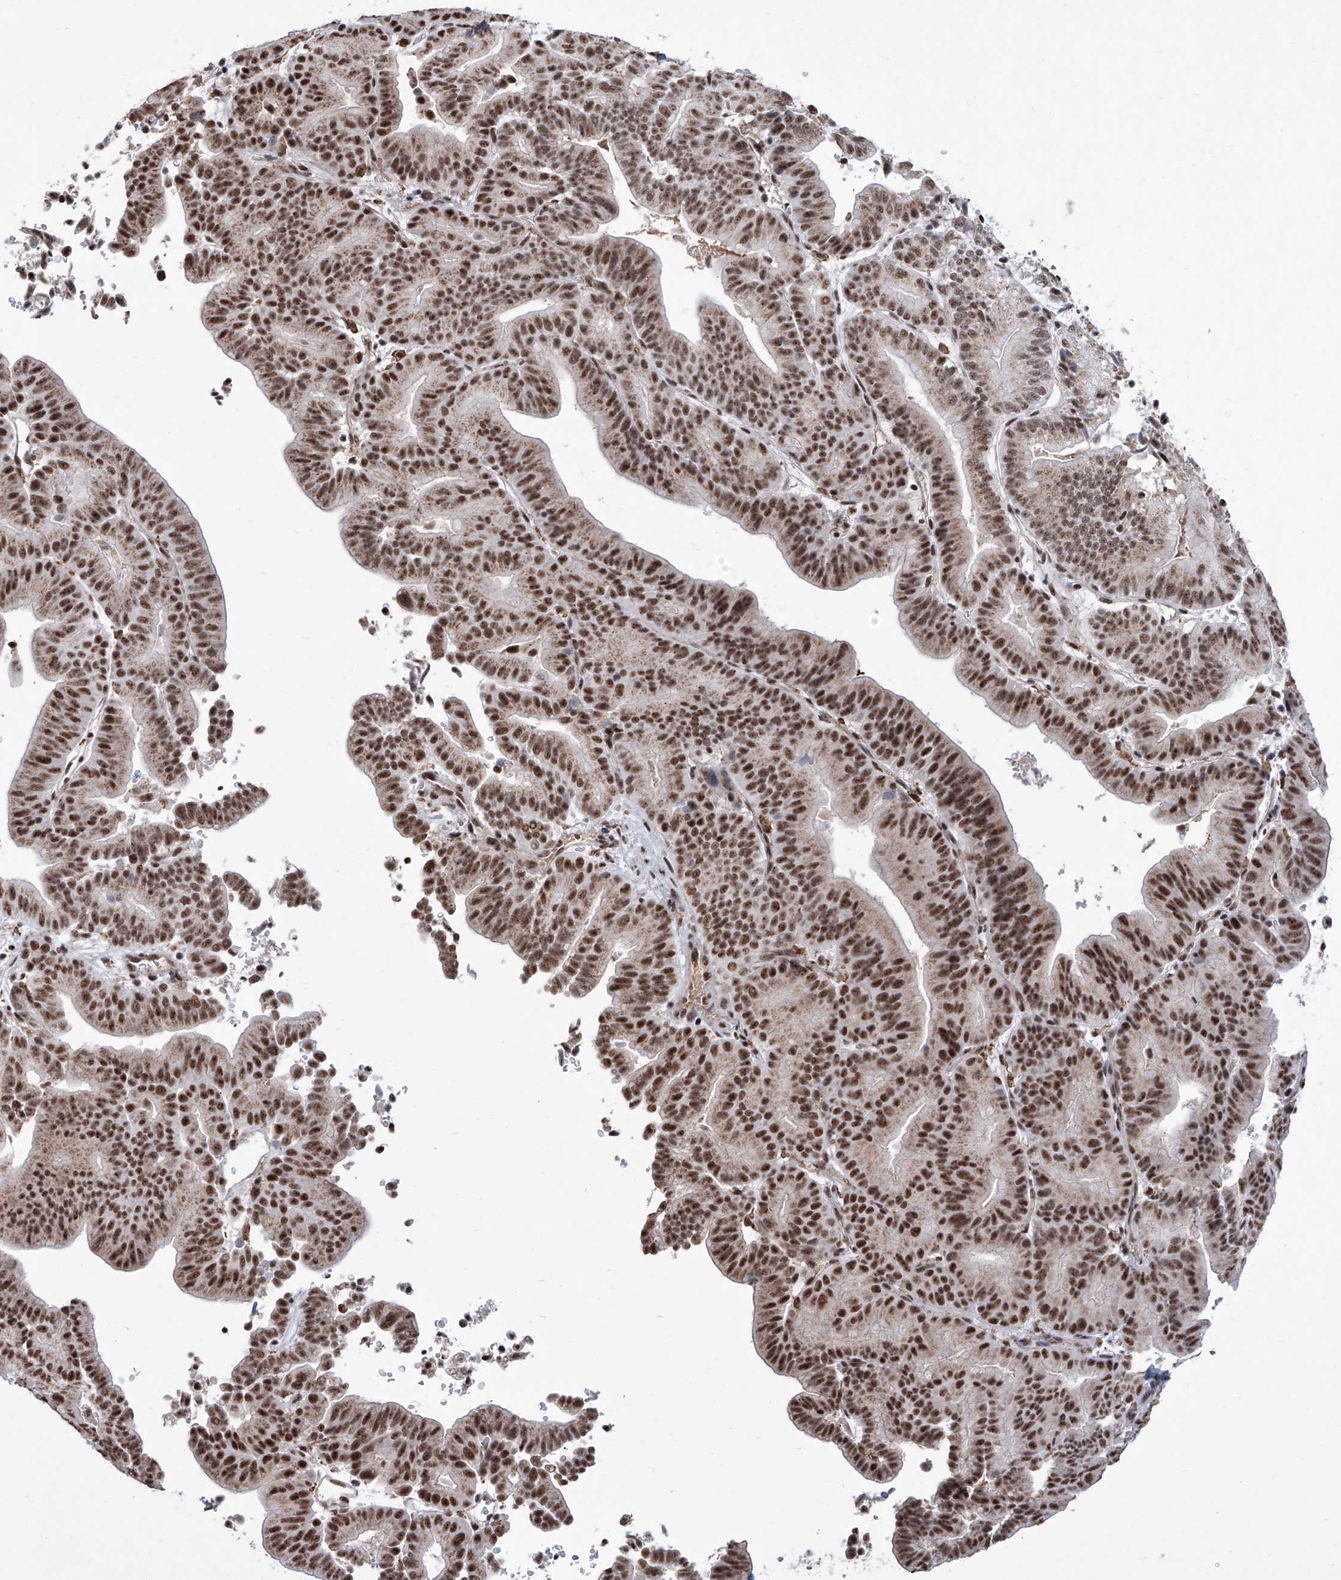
{"staining": {"intensity": "strong", "quantity": ">75%", "location": "nuclear"}, "tissue": "liver cancer", "cell_type": "Tumor cells", "image_type": "cancer", "snomed": [{"axis": "morphology", "description": "Cholangiocarcinoma"}, {"axis": "topography", "description": "Liver"}], "caption": "The immunohistochemical stain labels strong nuclear staining in tumor cells of liver cancer tissue.", "gene": "FBXL4", "patient": {"sex": "female", "age": 75}}